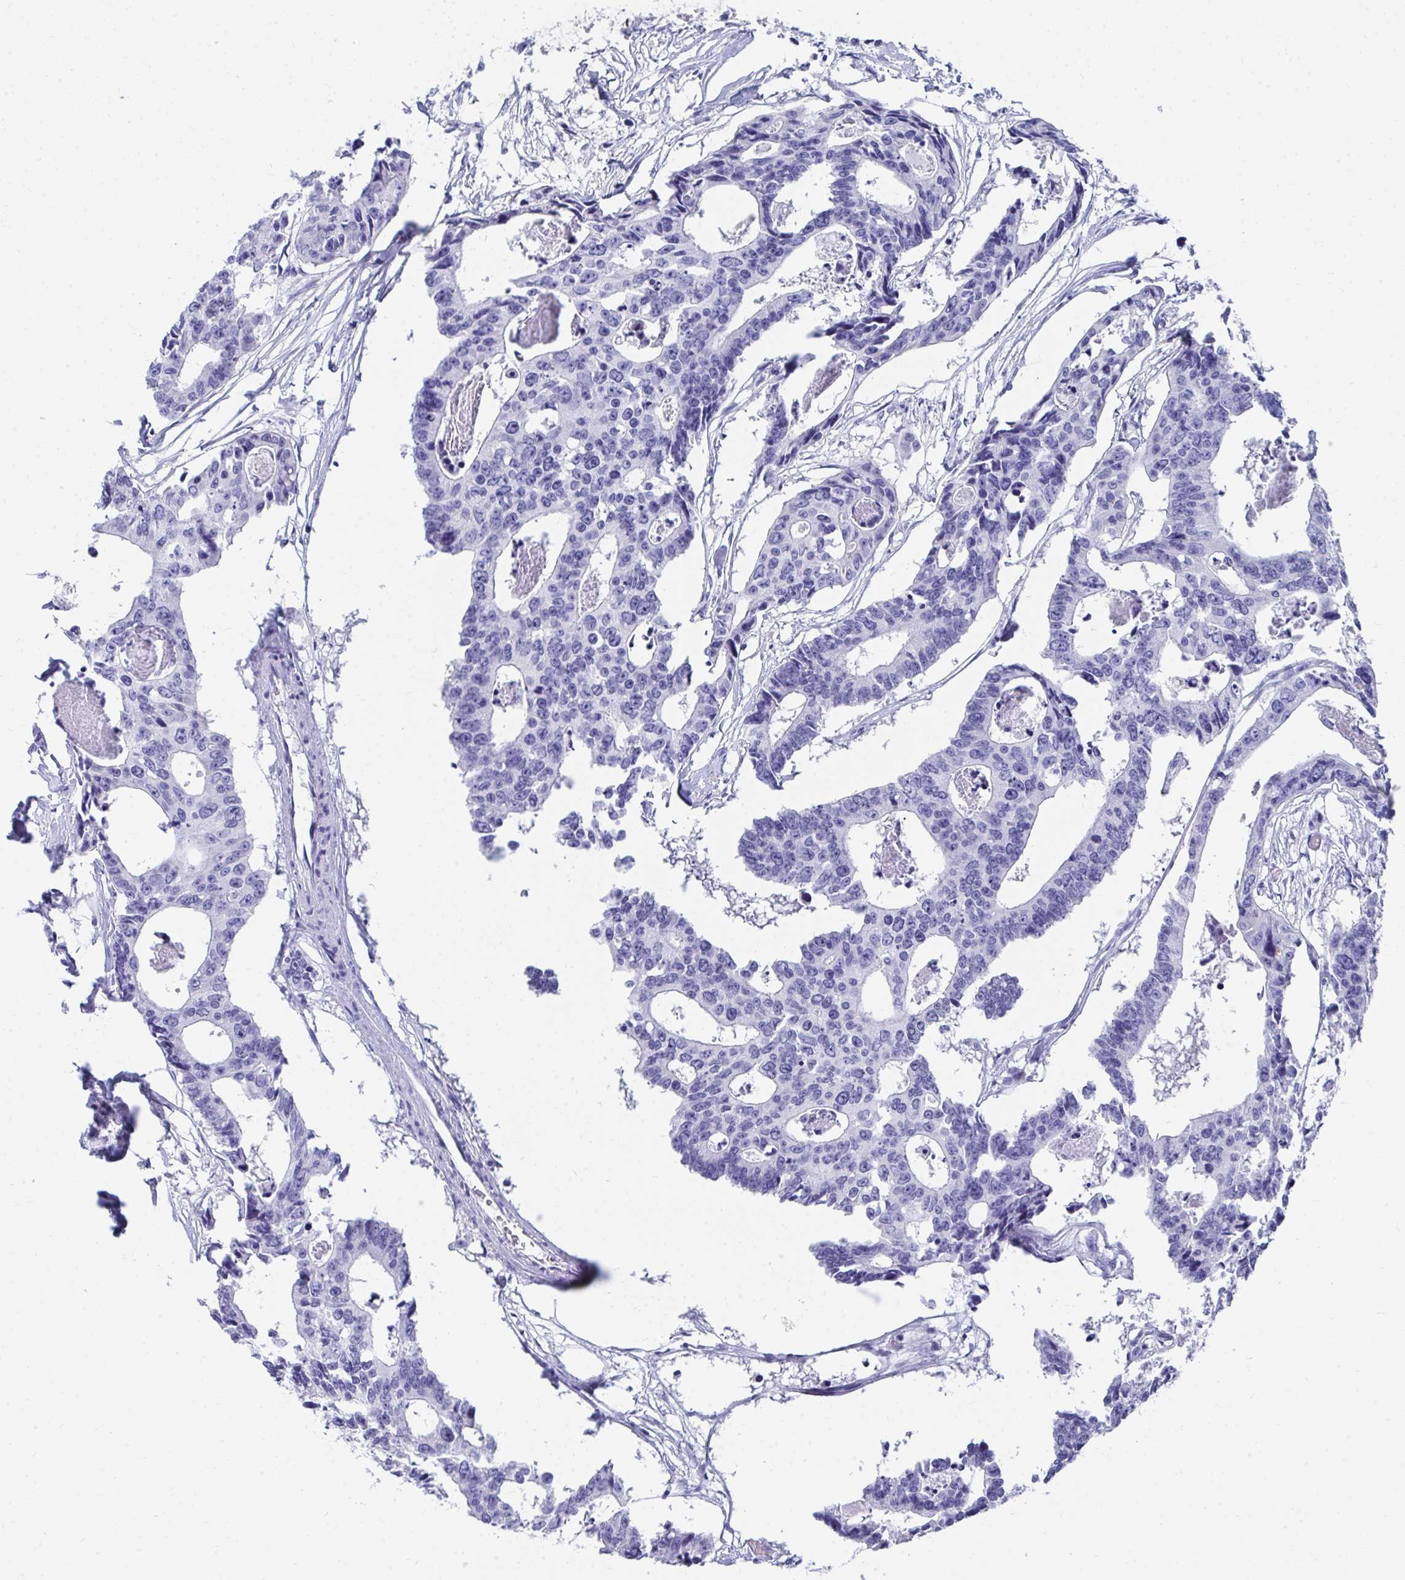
{"staining": {"intensity": "negative", "quantity": "none", "location": "none"}, "tissue": "colorectal cancer", "cell_type": "Tumor cells", "image_type": "cancer", "snomed": [{"axis": "morphology", "description": "Adenocarcinoma, NOS"}, {"axis": "topography", "description": "Rectum"}], "caption": "The histopathology image exhibits no significant staining in tumor cells of colorectal adenocarcinoma.", "gene": "HGD", "patient": {"sex": "male", "age": 57}}